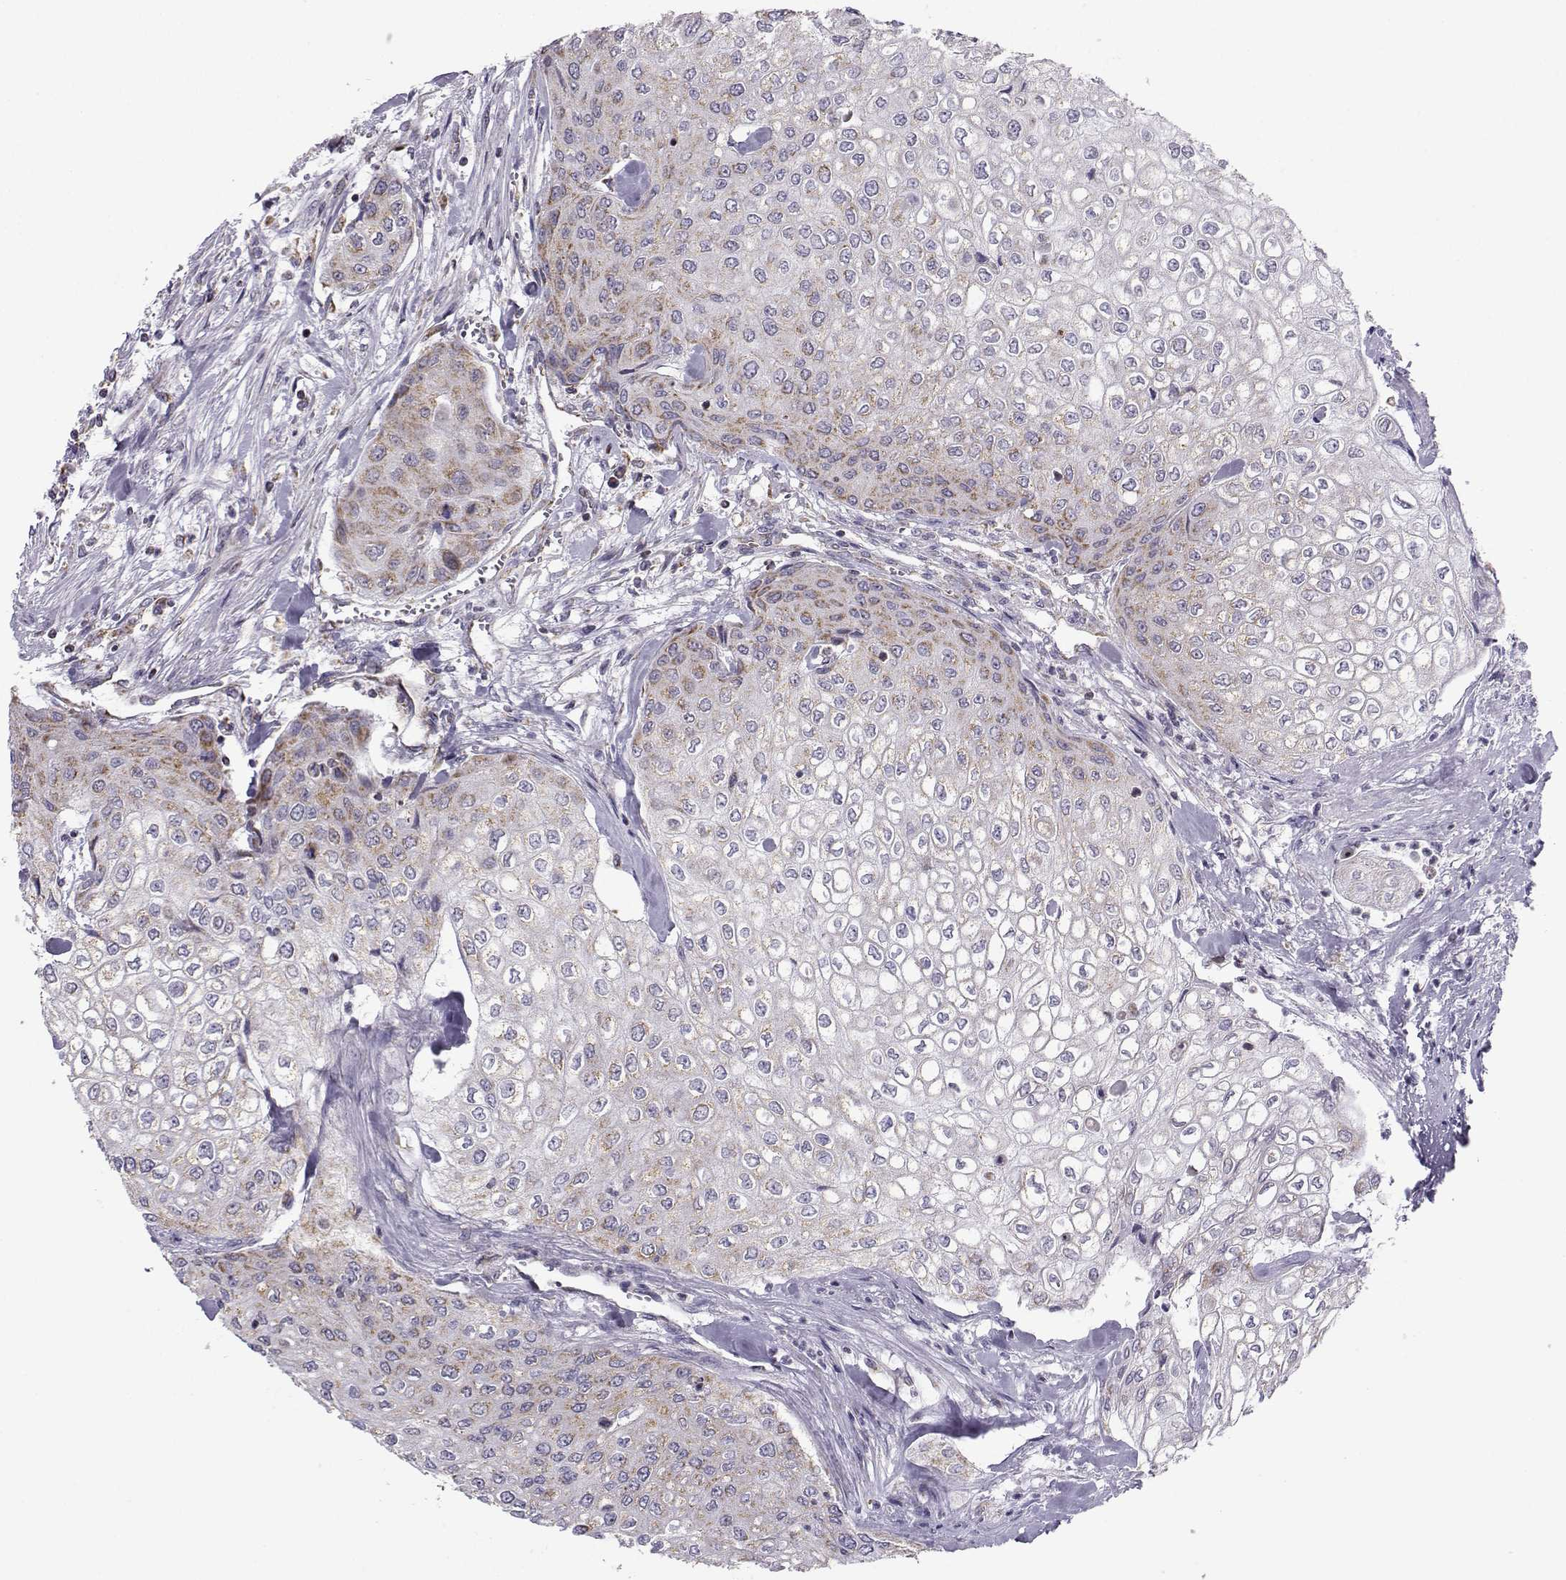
{"staining": {"intensity": "moderate", "quantity": "<25%", "location": "cytoplasmic/membranous"}, "tissue": "urothelial cancer", "cell_type": "Tumor cells", "image_type": "cancer", "snomed": [{"axis": "morphology", "description": "Urothelial carcinoma, High grade"}, {"axis": "topography", "description": "Urinary bladder"}], "caption": "Immunohistochemistry (DAB (3,3'-diaminobenzidine)) staining of urothelial carcinoma (high-grade) reveals moderate cytoplasmic/membranous protein positivity in approximately <25% of tumor cells. The protein is shown in brown color, while the nuclei are stained blue.", "gene": "NECAB3", "patient": {"sex": "male", "age": 62}}